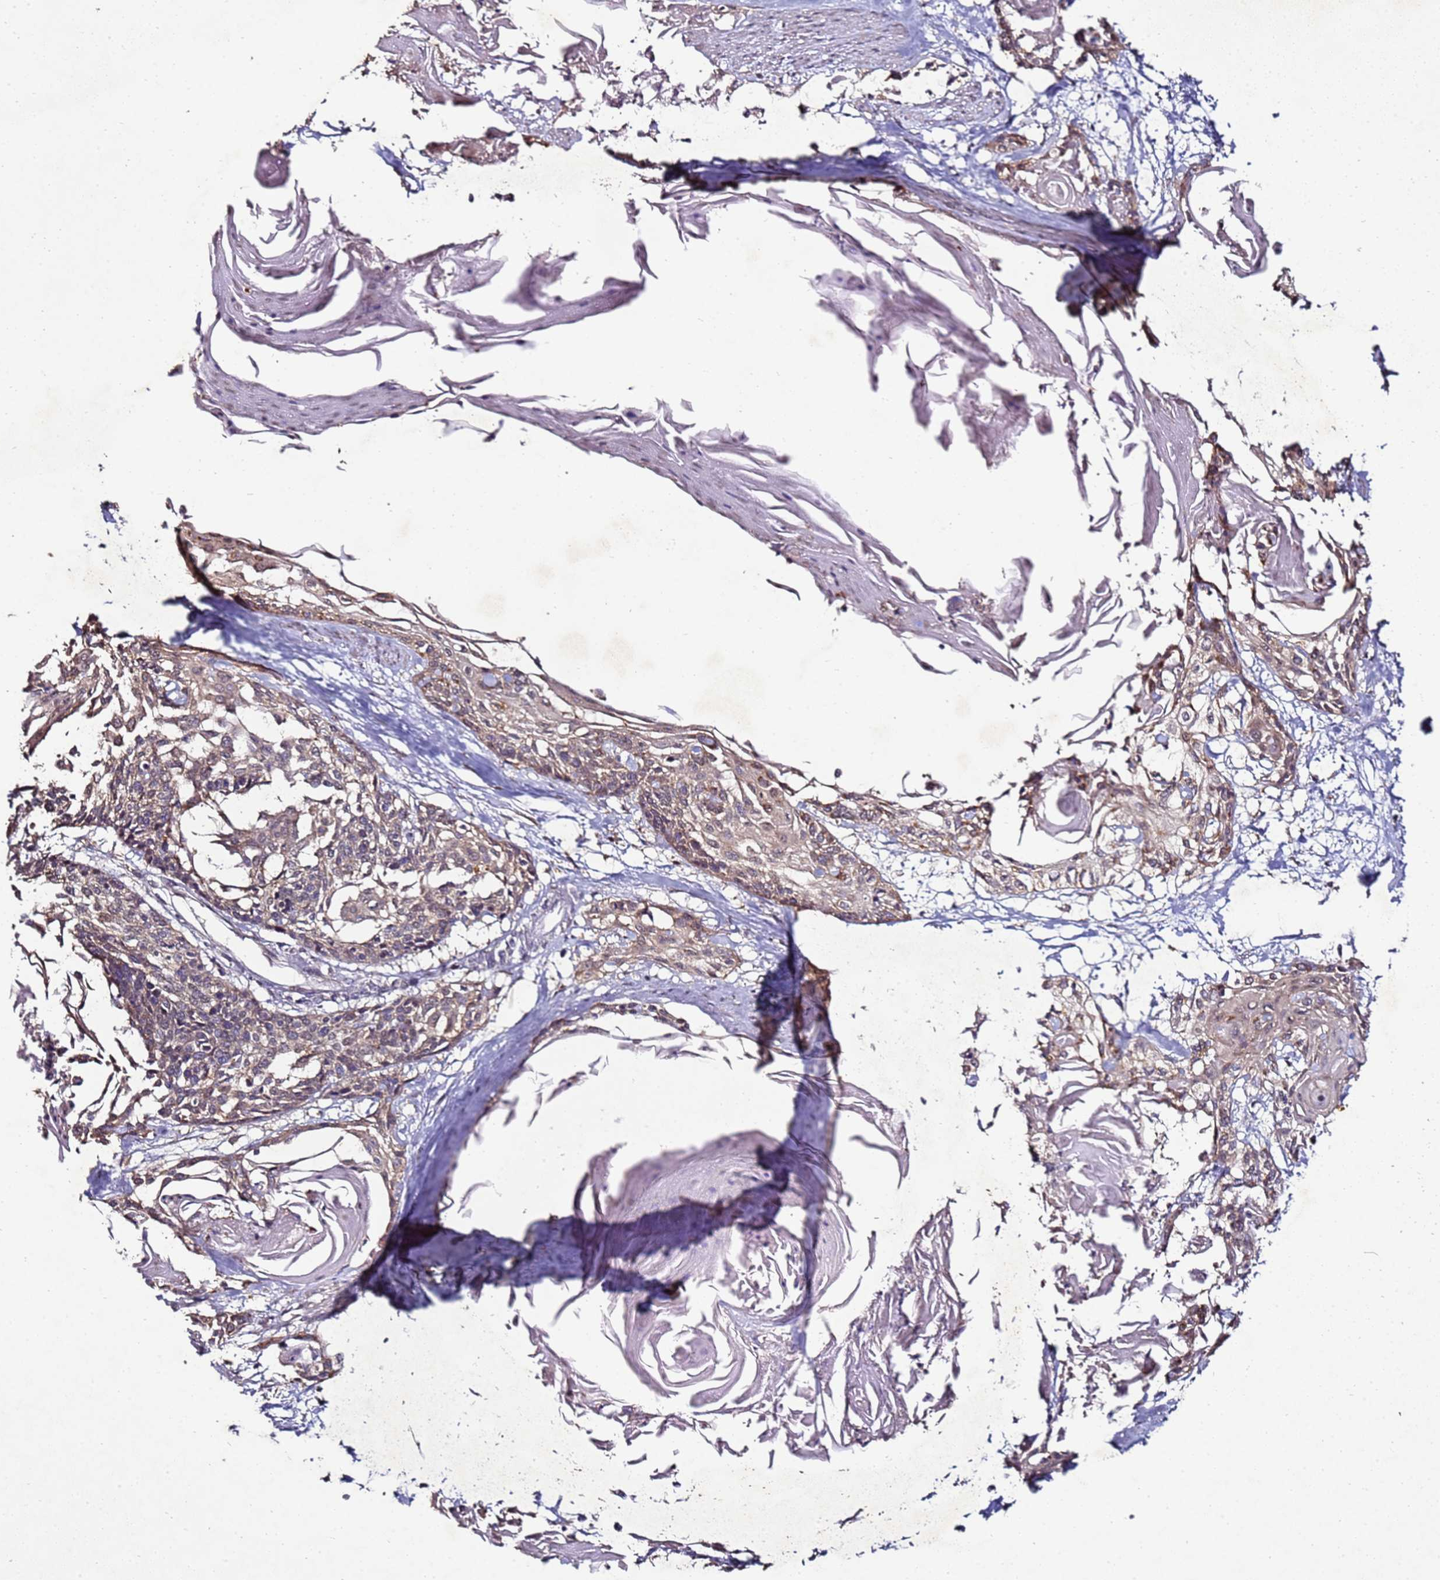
{"staining": {"intensity": "weak", "quantity": ">75%", "location": "cytoplasmic/membranous"}, "tissue": "cervical cancer", "cell_type": "Tumor cells", "image_type": "cancer", "snomed": [{"axis": "morphology", "description": "Squamous cell carcinoma, NOS"}, {"axis": "topography", "description": "Cervix"}], "caption": "Protein expression analysis of human cervical cancer reveals weak cytoplasmic/membranous positivity in about >75% of tumor cells. Using DAB (3,3'-diaminobenzidine) (brown) and hematoxylin (blue) stains, captured at high magnification using brightfield microscopy.", "gene": "ANKRD17", "patient": {"sex": "female", "age": 57}}